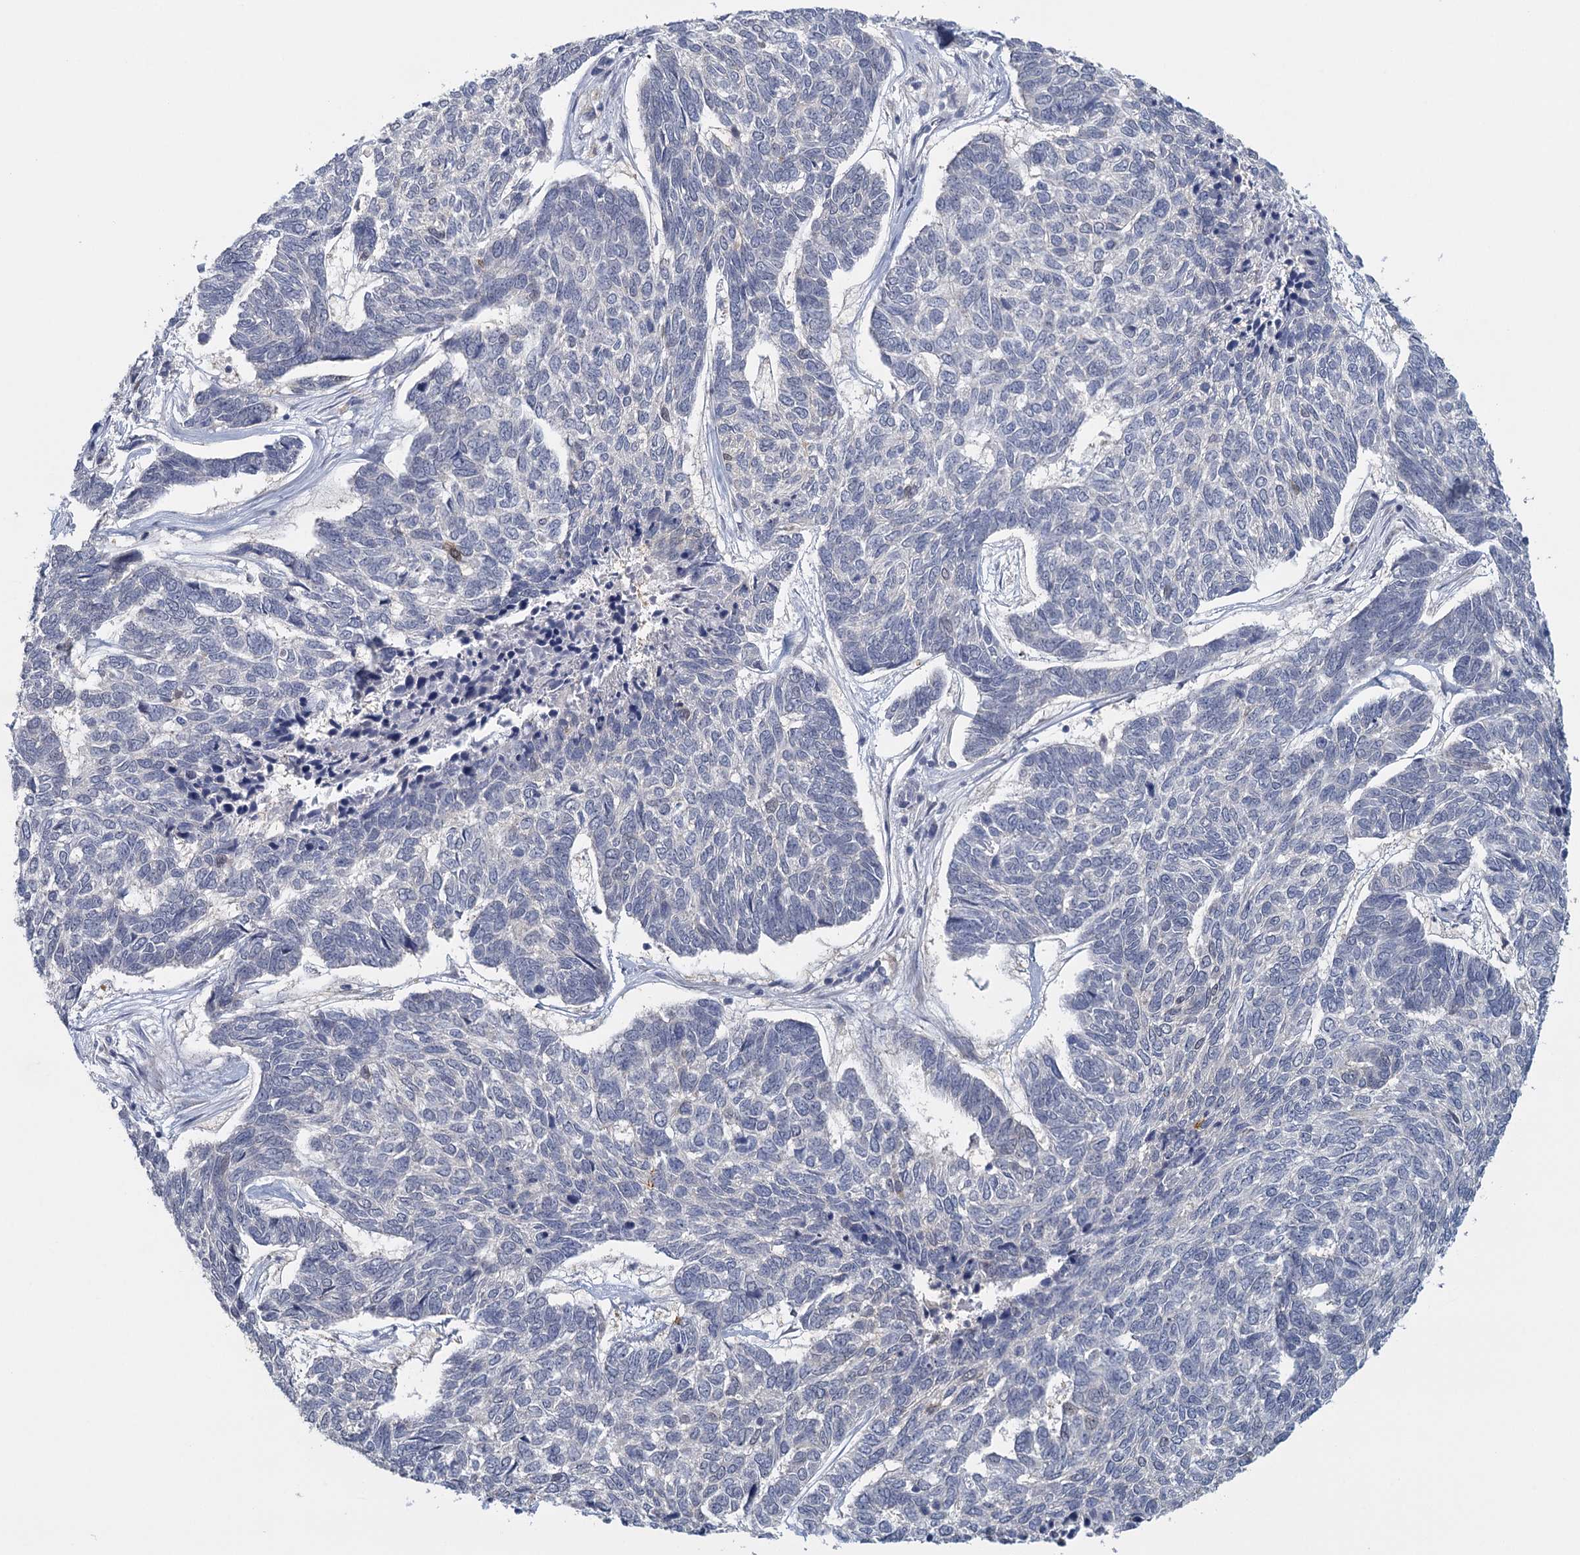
{"staining": {"intensity": "negative", "quantity": "none", "location": "none"}, "tissue": "skin cancer", "cell_type": "Tumor cells", "image_type": "cancer", "snomed": [{"axis": "morphology", "description": "Basal cell carcinoma"}, {"axis": "topography", "description": "Skin"}], "caption": "This histopathology image is of skin cancer stained with IHC to label a protein in brown with the nuclei are counter-stained blue. There is no positivity in tumor cells.", "gene": "MYO7B", "patient": {"sex": "female", "age": 65}}